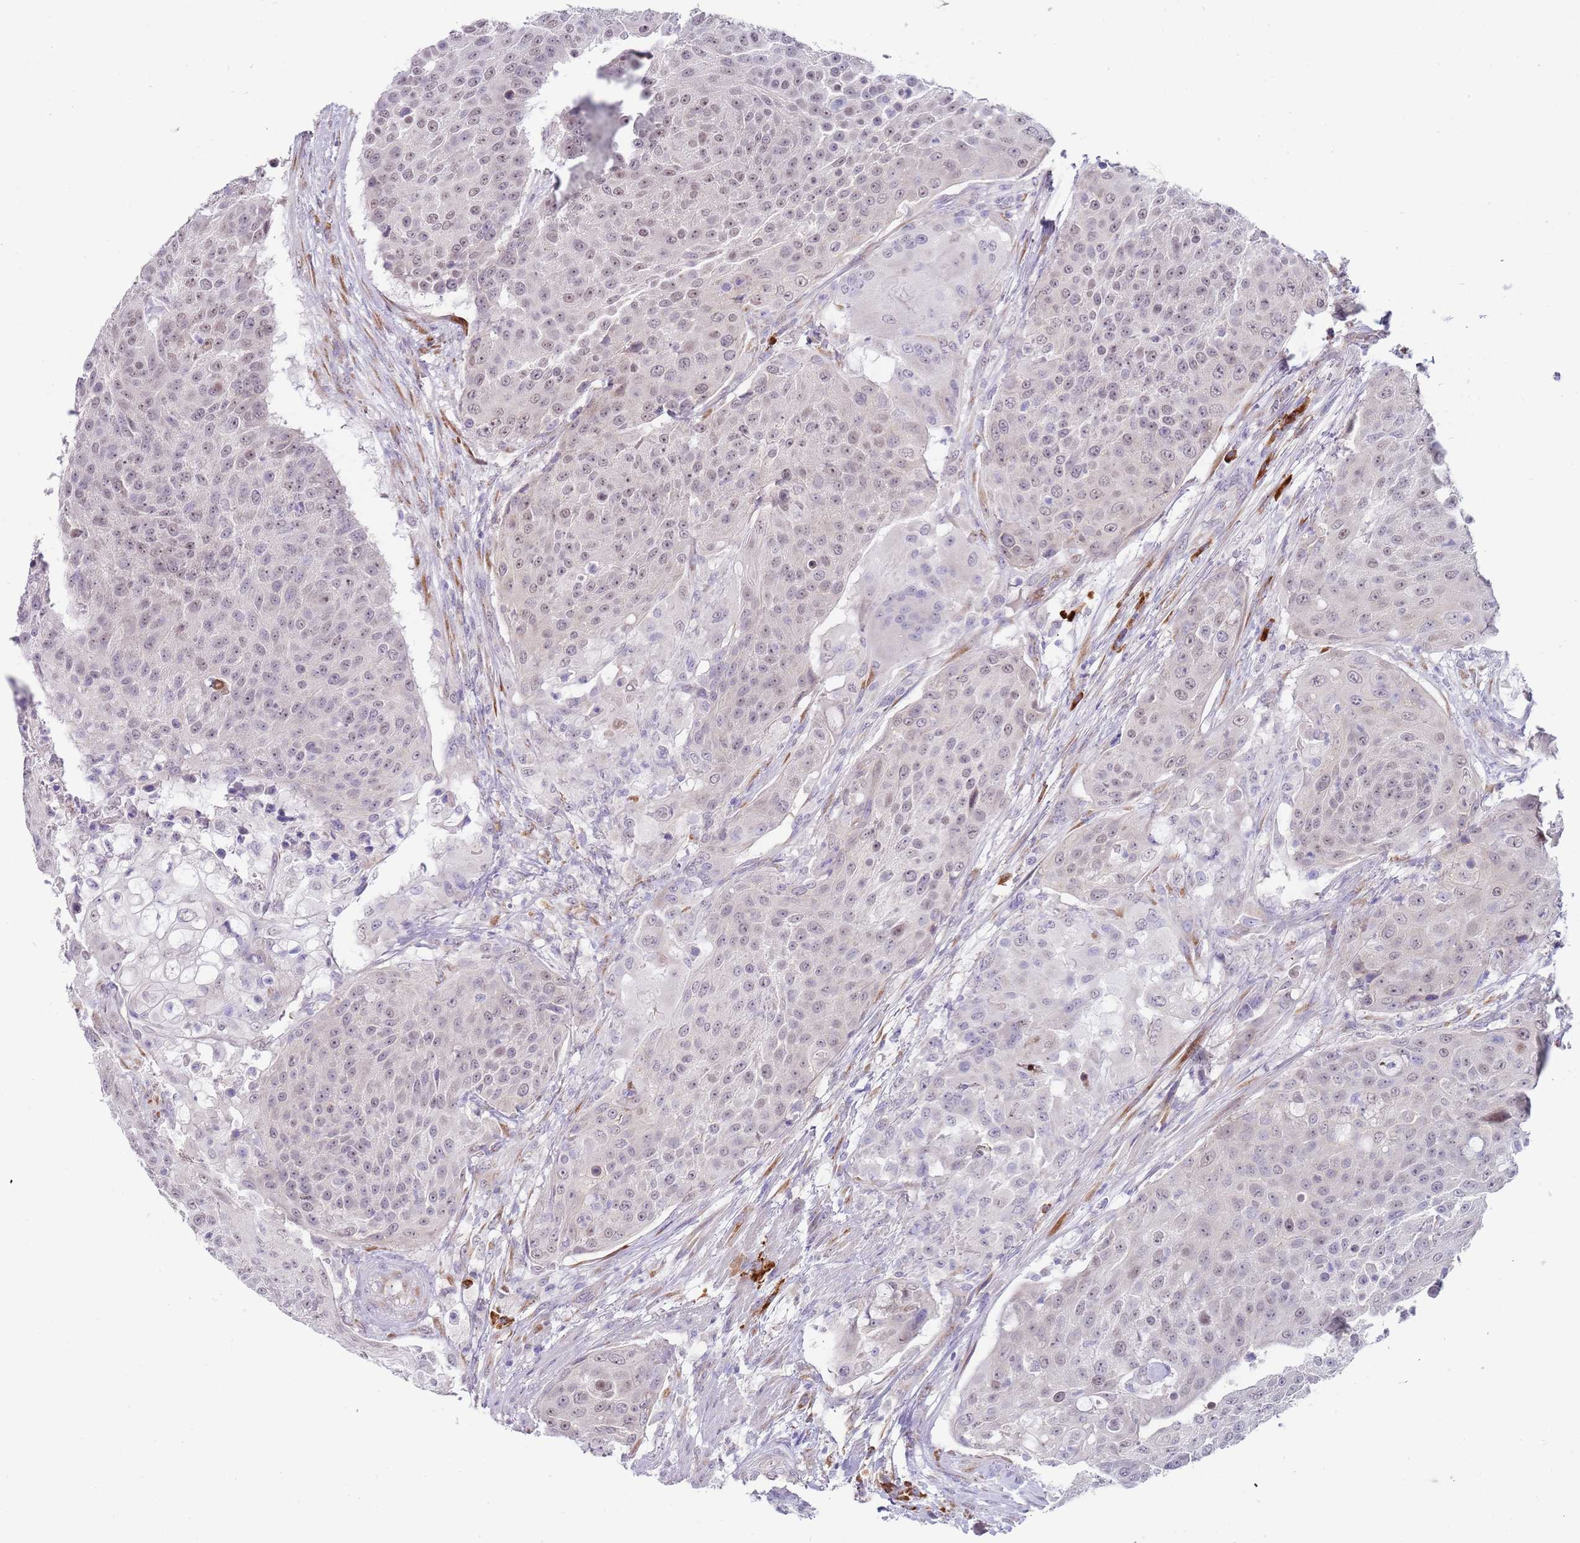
{"staining": {"intensity": "weak", "quantity": ">75%", "location": "nuclear"}, "tissue": "urothelial cancer", "cell_type": "Tumor cells", "image_type": "cancer", "snomed": [{"axis": "morphology", "description": "Urothelial carcinoma, High grade"}, {"axis": "topography", "description": "Urinary bladder"}], "caption": "Urothelial carcinoma (high-grade) tissue shows weak nuclear positivity in approximately >75% of tumor cells Immunohistochemistry stains the protein in brown and the nuclei are stained blue.", "gene": "TNRC6C", "patient": {"sex": "female", "age": 63}}